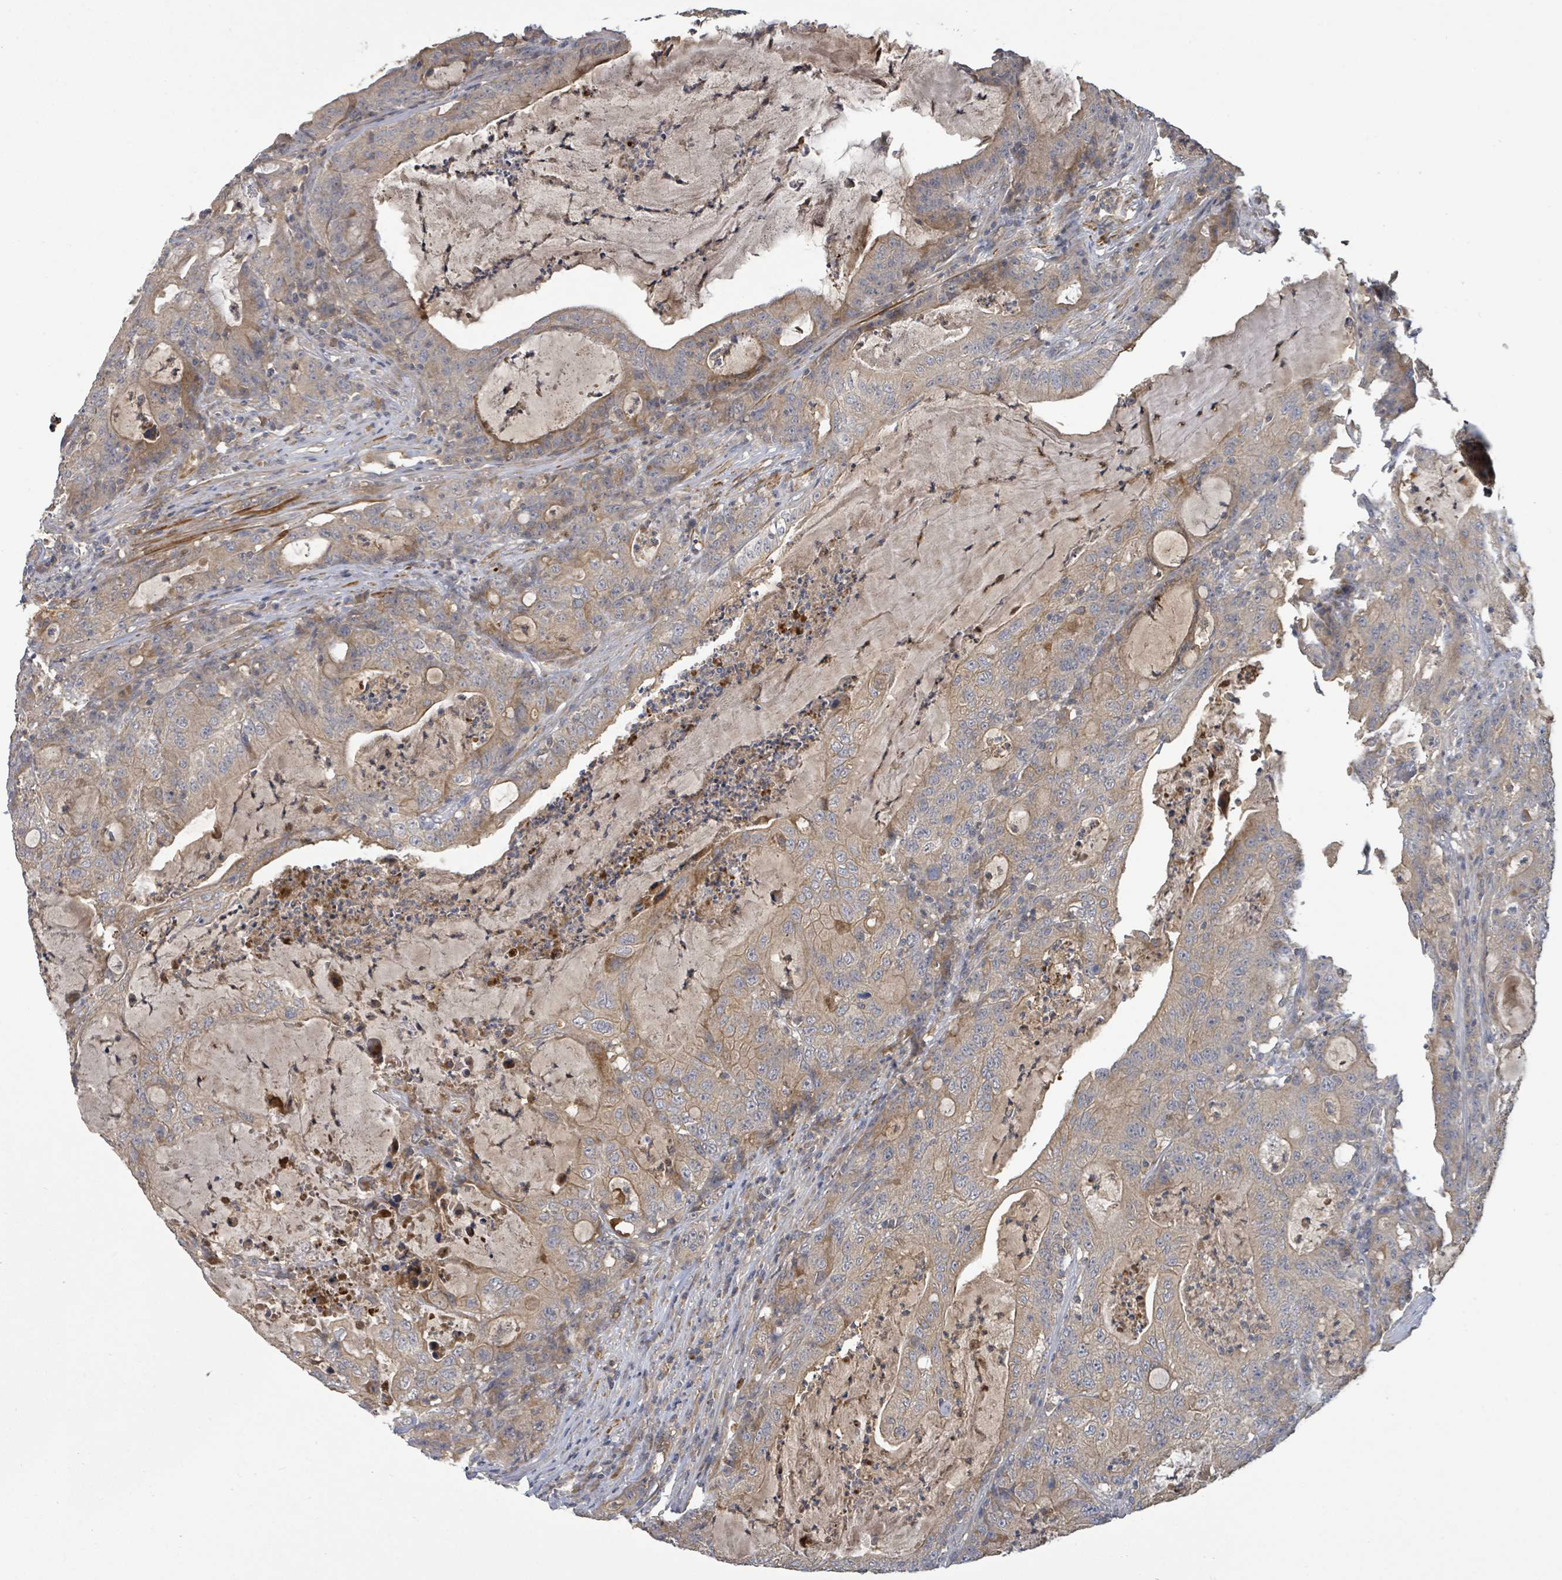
{"staining": {"intensity": "weak", "quantity": ">75%", "location": "cytoplasmic/membranous"}, "tissue": "colorectal cancer", "cell_type": "Tumor cells", "image_type": "cancer", "snomed": [{"axis": "morphology", "description": "Adenocarcinoma, NOS"}, {"axis": "topography", "description": "Colon"}], "caption": "Human colorectal adenocarcinoma stained with a protein marker reveals weak staining in tumor cells.", "gene": "STARD4", "patient": {"sex": "male", "age": 83}}